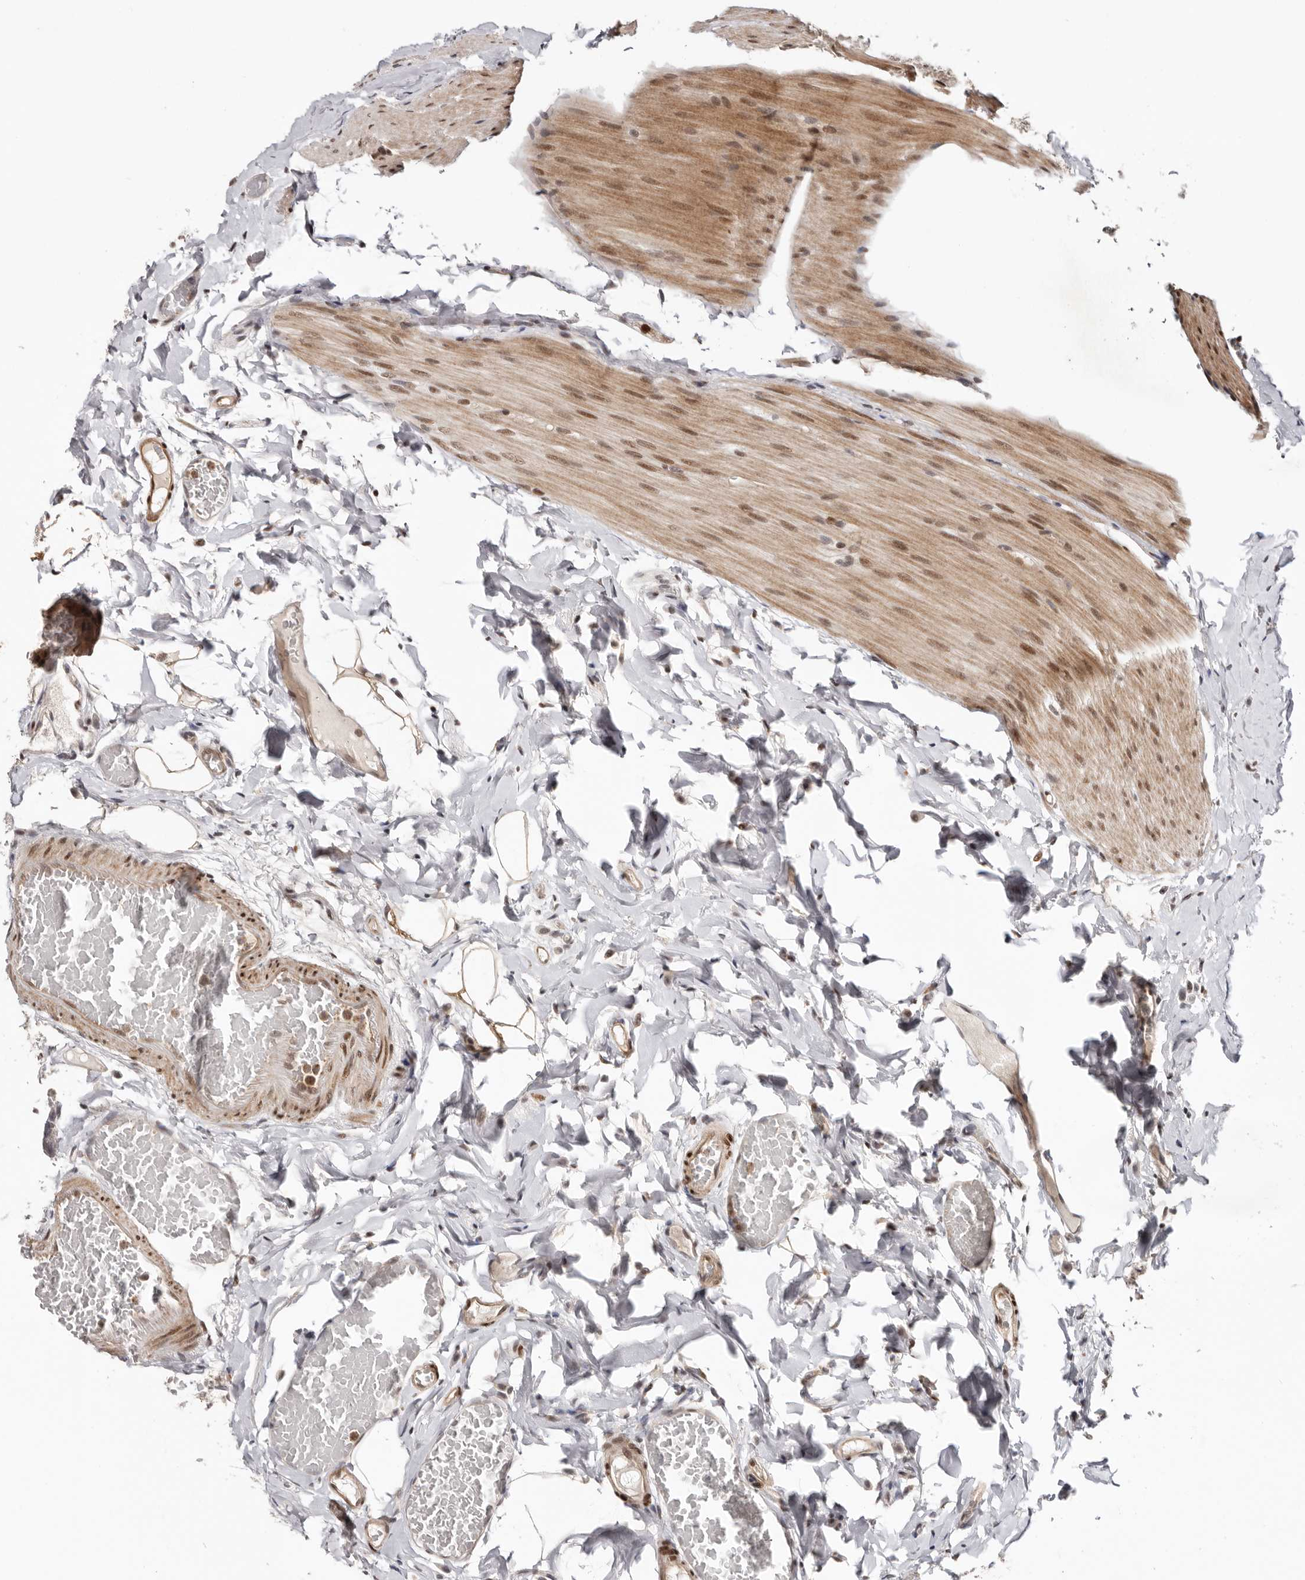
{"staining": {"intensity": "weak", "quantity": "<25%", "location": "cytoplasmic/membranous,nuclear"}, "tissue": "small intestine", "cell_type": "Glandular cells", "image_type": "normal", "snomed": [{"axis": "morphology", "description": "Normal tissue, NOS"}, {"axis": "topography", "description": "Small intestine"}], "caption": "This histopathology image is of unremarkable small intestine stained with immunohistochemistry to label a protein in brown with the nuclei are counter-stained blue. There is no expression in glandular cells. The staining was performed using DAB to visualize the protein expression in brown, while the nuclei were stained in blue with hematoxylin (Magnification: 20x).", "gene": "SMAD7", "patient": {"sex": "male", "age": 41}}